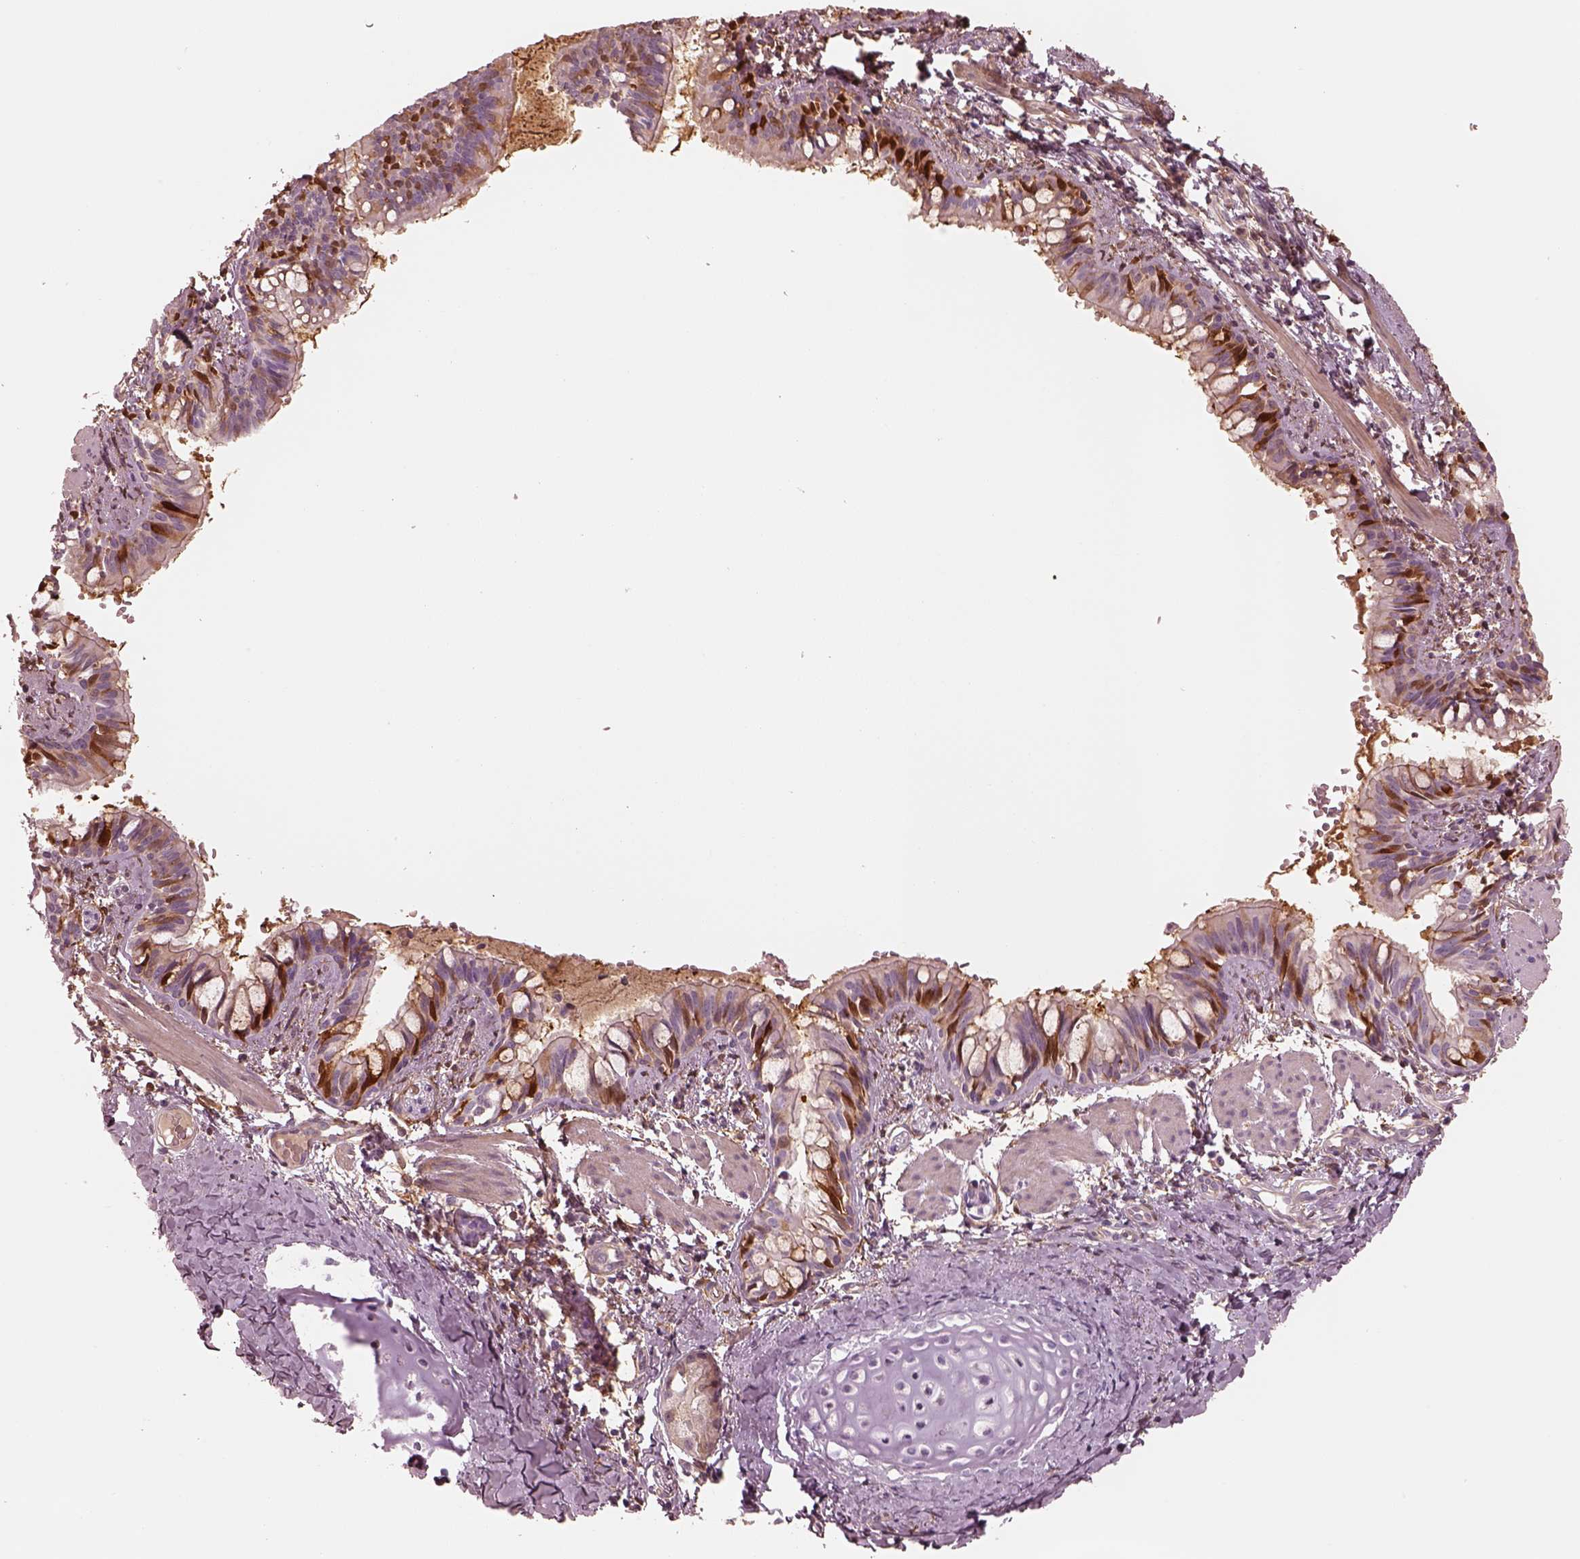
{"staining": {"intensity": "strong", "quantity": "25%-75%", "location": "cytoplasmic/membranous"}, "tissue": "bronchus", "cell_type": "Respiratory epithelial cells", "image_type": "normal", "snomed": [{"axis": "morphology", "description": "Normal tissue, NOS"}, {"axis": "topography", "description": "Bronchus"}], "caption": "Protein expression analysis of benign bronchus exhibits strong cytoplasmic/membranous expression in approximately 25%-75% of respiratory epithelial cells. Nuclei are stained in blue.", "gene": "CRYM", "patient": {"sex": "male", "age": 1}}